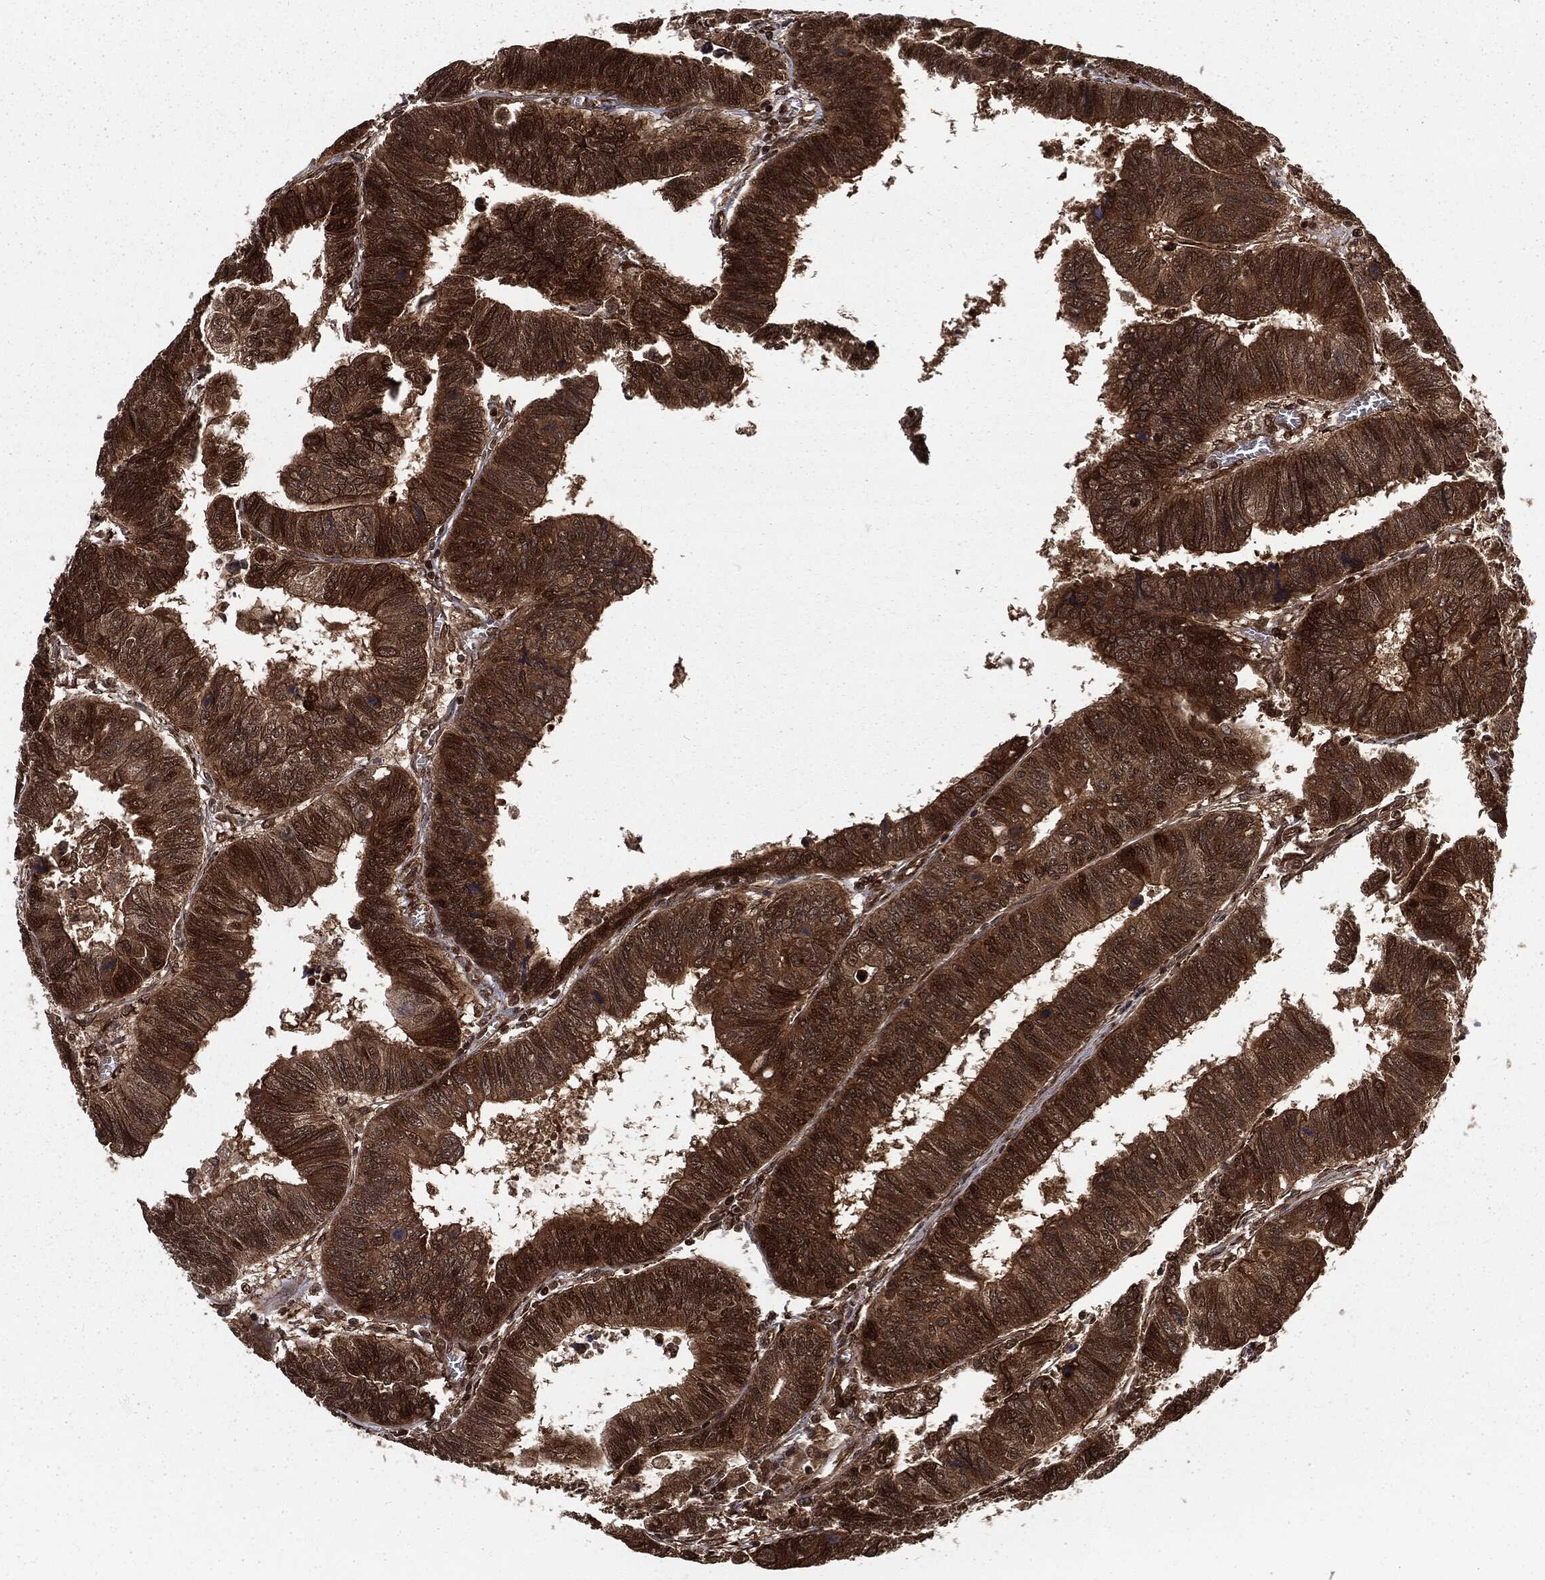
{"staining": {"intensity": "strong", "quantity": ">75%", "location": "cytoplasmic/membranous,nuclear"}, "tissue": "colorectal cancer", "cell_type": "Tumor cells", "image_type": "cancer", "snomed": [{"axis": "morphology", "description": "Adenocarcinoma, NOS"}, {"axis": "topography", "description": "Colon"}], "caption": "Human colorectal adenocarcinoma stained with a protein marker shows strong staining in tumor cells.", "gene": "RANBP9", "patient": {"sex": "male", "age": 62}}